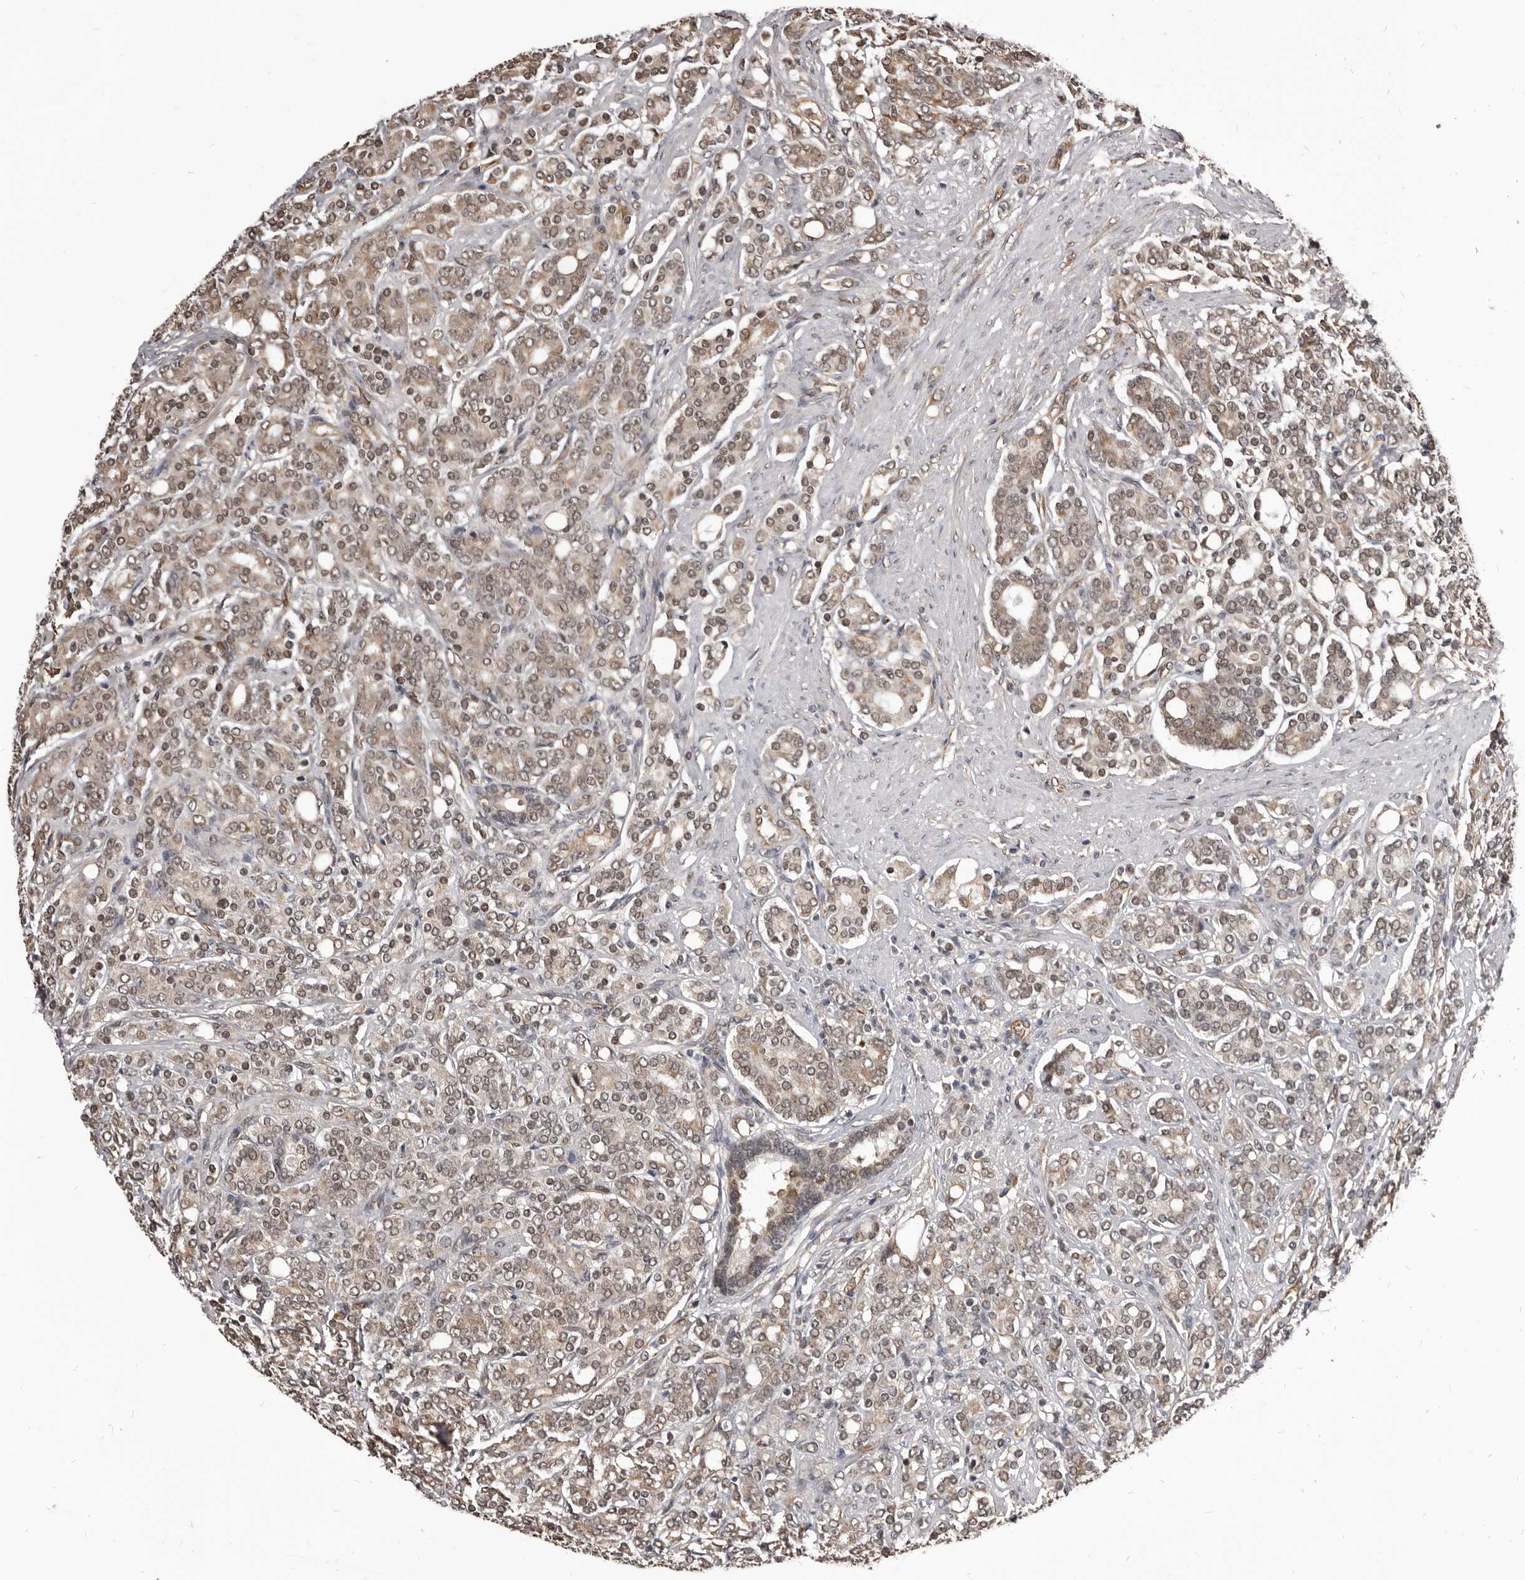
{"staining": {"intensity": "weak", "quantity": ">75%", "location": "cytoplasmic/membranous,nuclear"}, "tissue": "prostate cancer", "cell_type": "Tumor cells", "image_type": "cancer", "snomed": [{"axis": "morphology", "description": "Adenocarcinoma, High grade"}, {"axis": "topography", "description": "Prostate"}], "caption": "Protein positivity by IHC shows weak cytoplasmic/membranous and nuclear expression in approximately >75% of tumor cells in prostate cancer.", "gene": "ADAMTS20", "patient": {"sex": "male", "age": 62}}